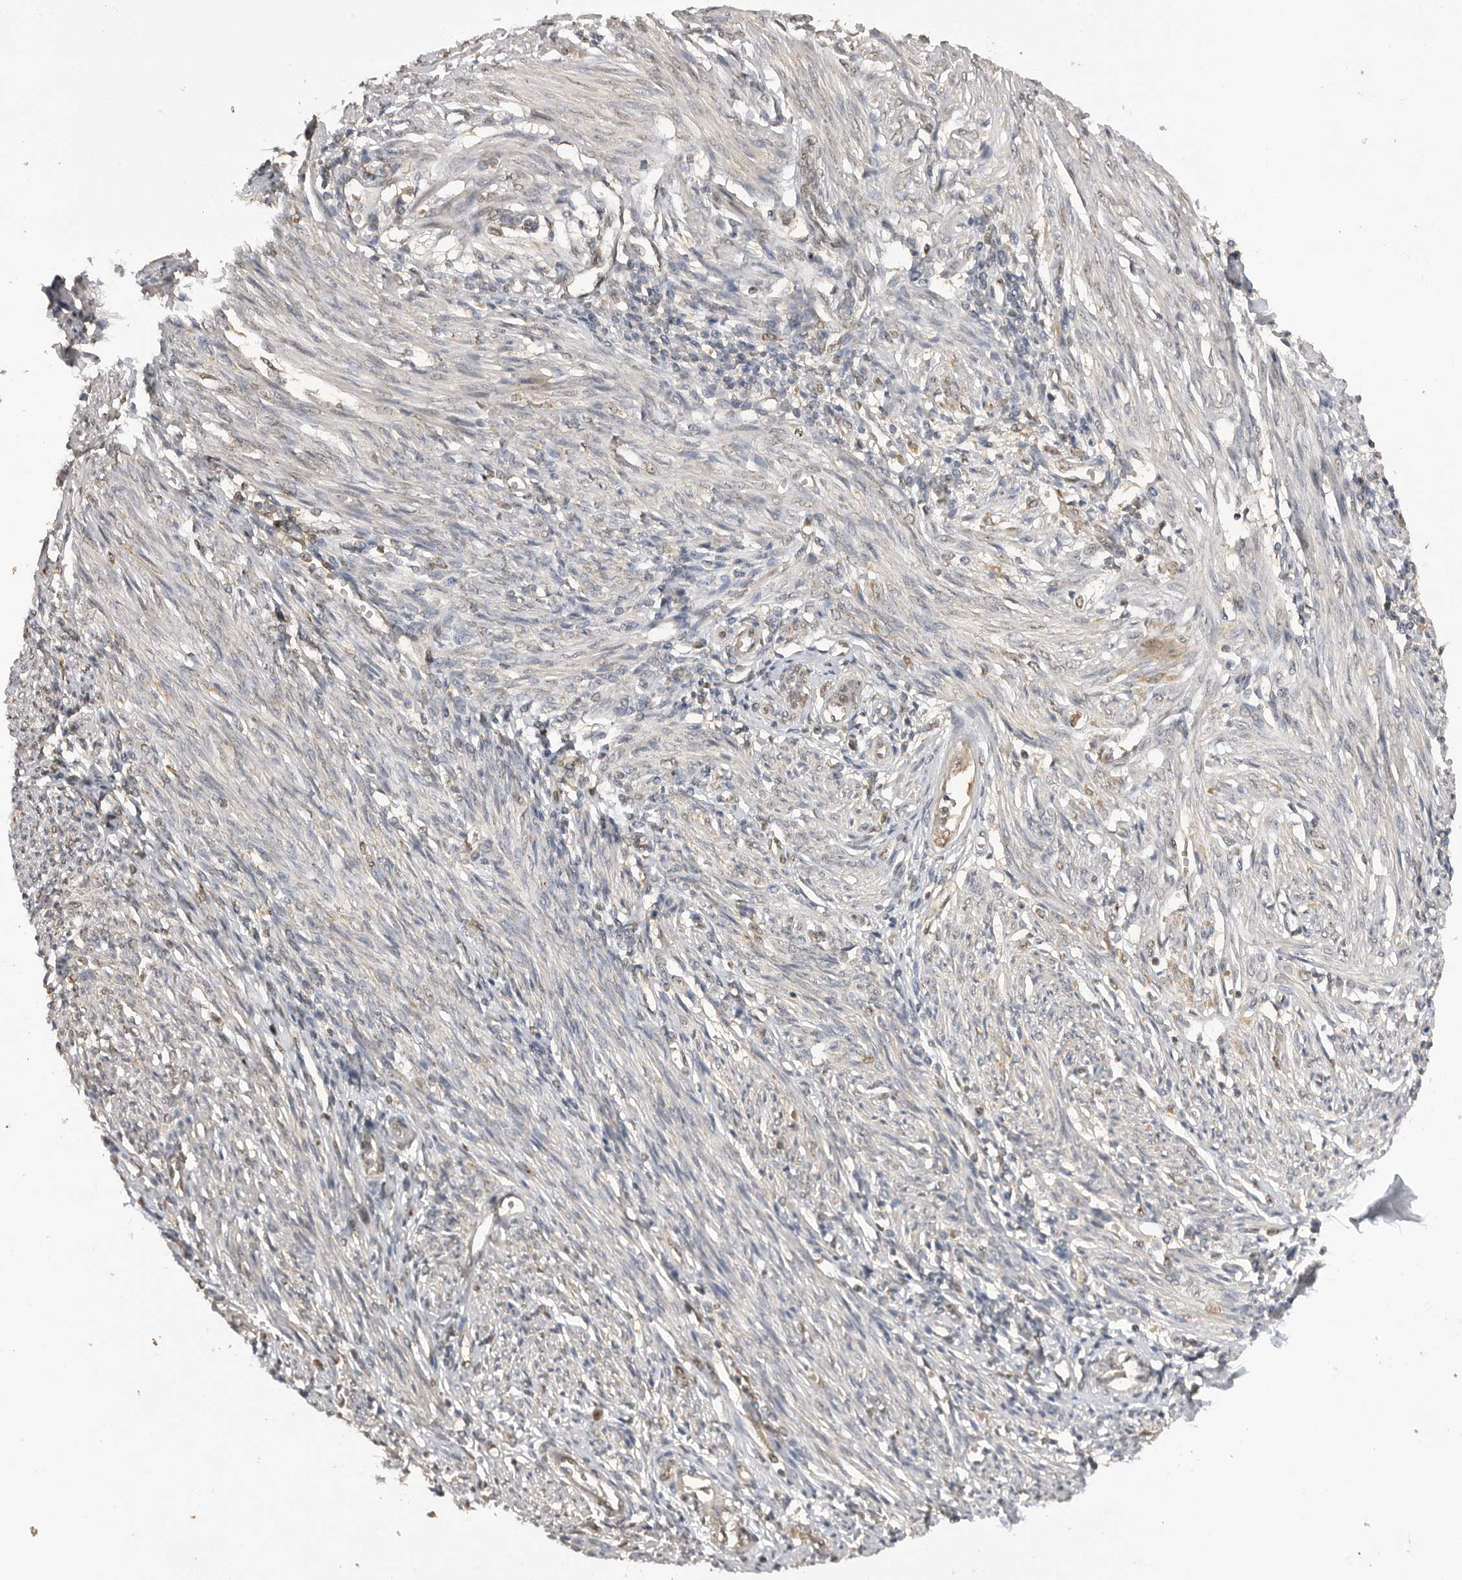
{"staining": {"intensity": "weak", "quantity": "<25%", "location": "cytoplasmic/membranous"}, "tissue": "endometrium", "cell_type": "Cells in endometrial stroma", "image_type": "normal", "snomed": [{"axis": "morphology", "description": "Normal tissue, NOS"}, {"axis": "topography", "description": "Endometrium"}], "caption": "This is an IHC micrograph of normal endometrium. There is no positivity in cells in endometrial stroma.", "gene": "ASPSCR1", "patient": {"sex": "female", "age": 66}}